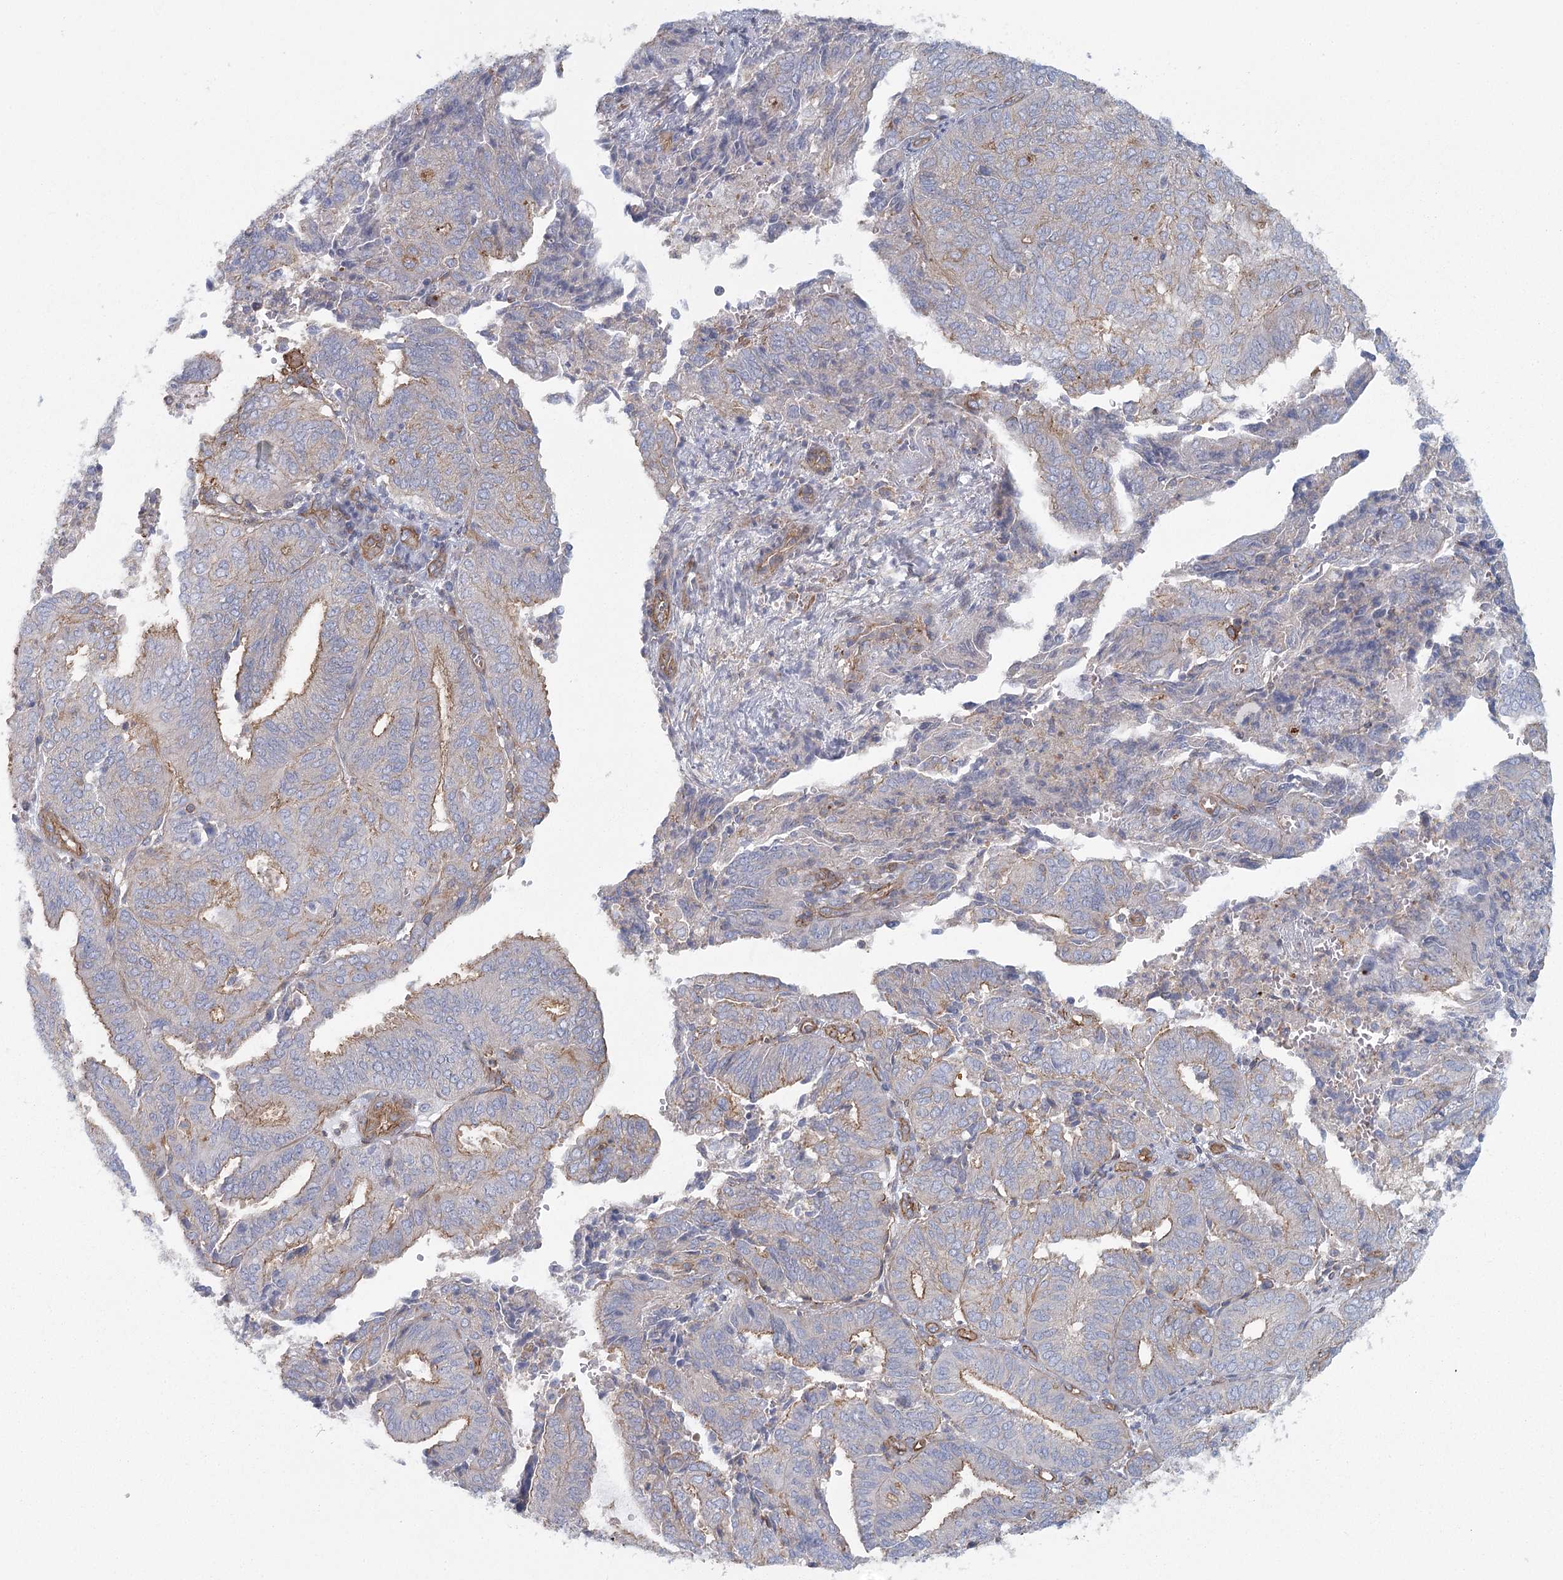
{"staining": {"intensity": "weak", "quantity": "25%-75%", "location": "cytoplasmic/membranous"}, "tissue": "endometrial cancer", "cell_type": "Tumor cells", "image_type": "cancer", "snomed": [{"axis": "morphology", "description": "Adenocarcinoma, NOS"}, {"axis": "topography", "description": "Uterus"}], "caption": "Immunohistochemical staining of human endometrial adenocarcinoma displays low levels of weak cytoplasmic/membranous protein staining in about 25%-75% of tumor cells.", "gene": "IFT46", "patient": {"sex": "female", "age": 60}}